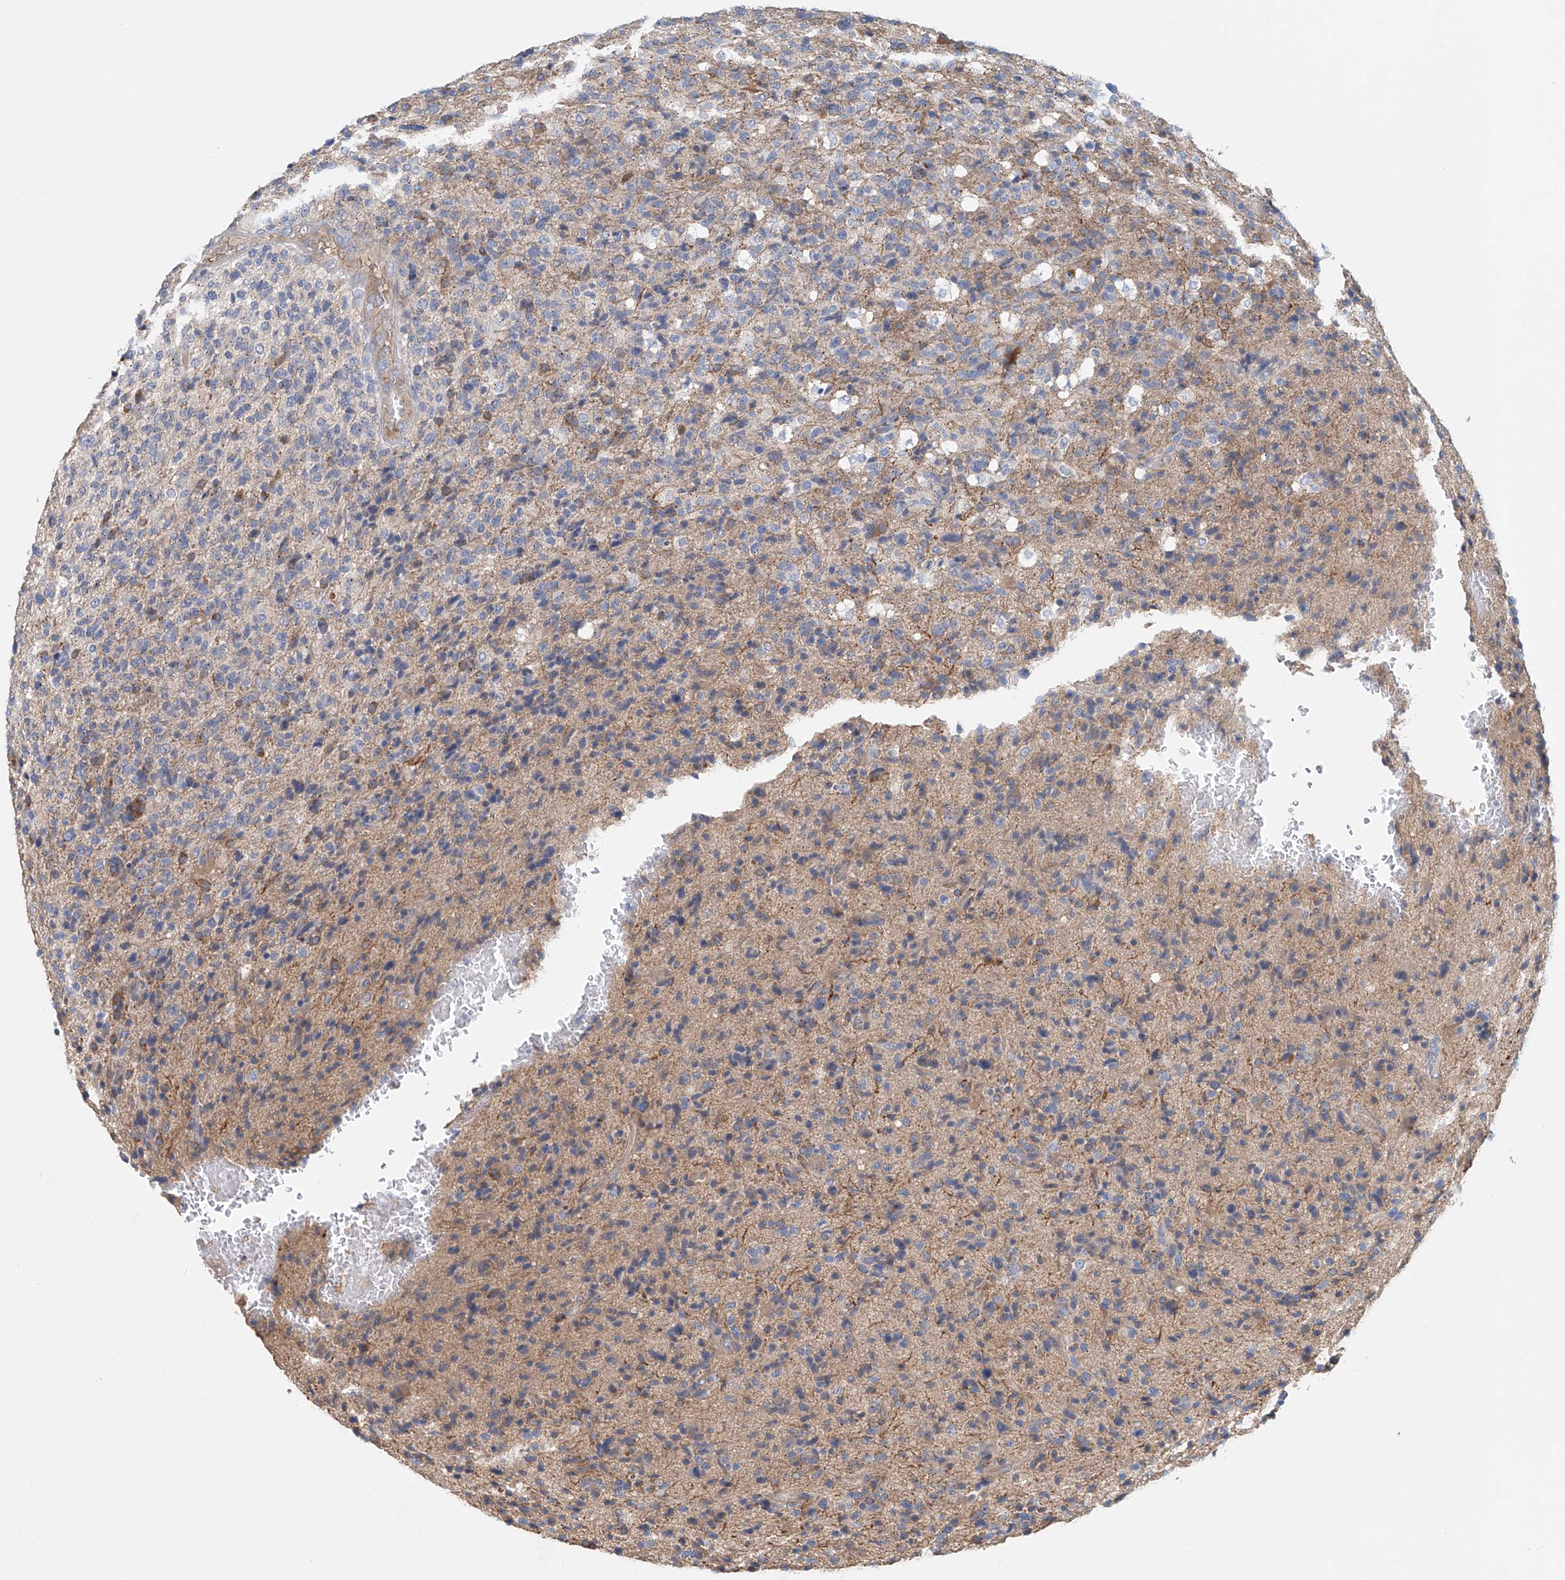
{"staining": {"intensity": "moderate", "quantity": "25%-75%", "location": "cytoplasmic/membranous"}, "tissue": "glioma", "cell_type": "Tumor cells", "image_type": "cancer", "snomed": [{"axis": "morphology", "description": "Glioma, malignant, High grade"}, {"axis": "topography", "description": "Brain"}], "caption": "Immunohistochemical staining of human glioma displays medium levels of moderate cytoplasmic/membranous protein staining in approximately 25%-75% of tumor cells.", "gene": "FRYL", "patient": {"sex": "male", "age": 72}}